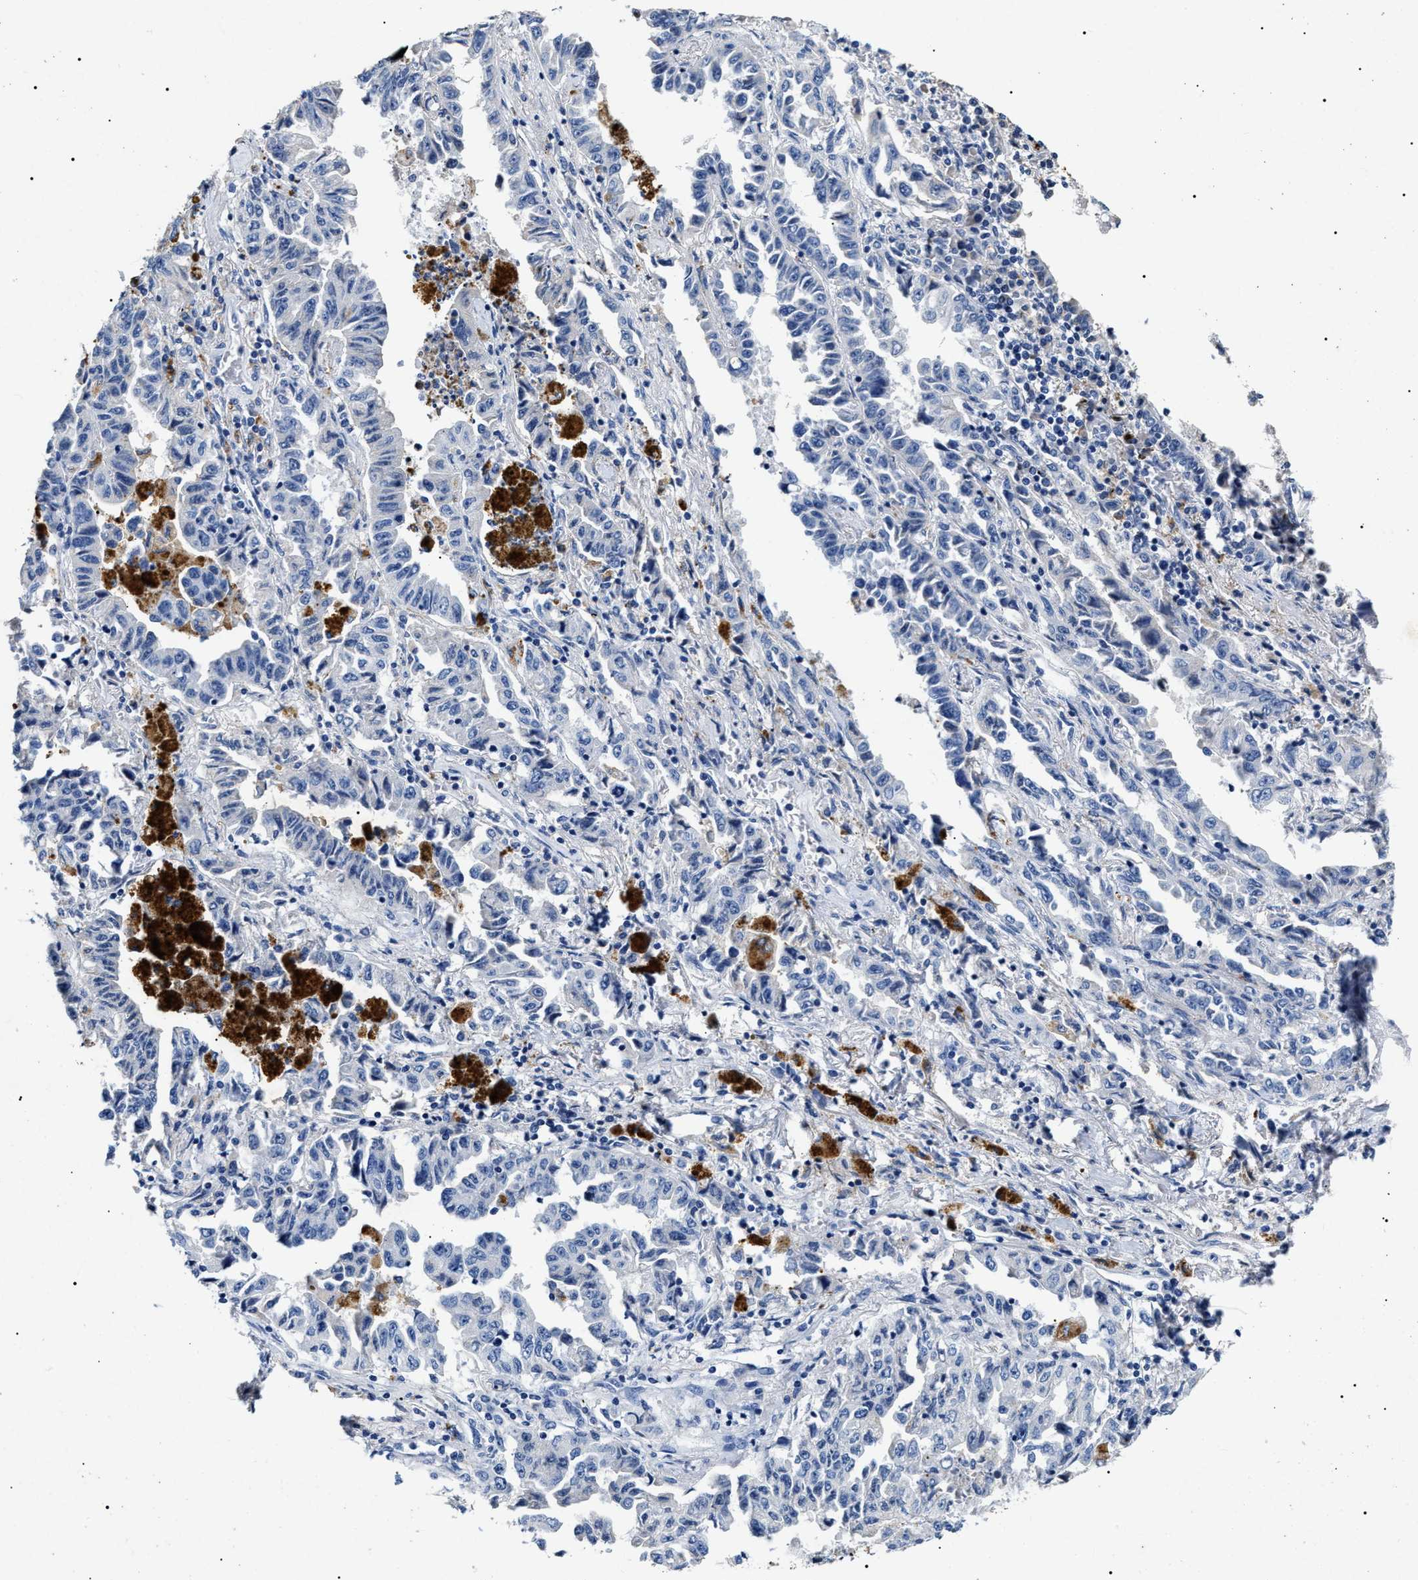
{"staining": {"intensity": "negative", "quantity": "none", "location": "none"}, "tissue": "lung cancer", "cell_type": "Tumor cells", "image_type": "cancer", "snomed": [{"axis": "morphology", "description": "Adenocarcinoma, NOS"}, {"axis": "topography", "description": "Lung"}], "caption": "This is an immunohistochemistry (IHC) micrograph of human lung cancer. There is no staining in tumor cells.", "gene": "LRRC8E", "patient": {"sex": "female", "age": 51}}